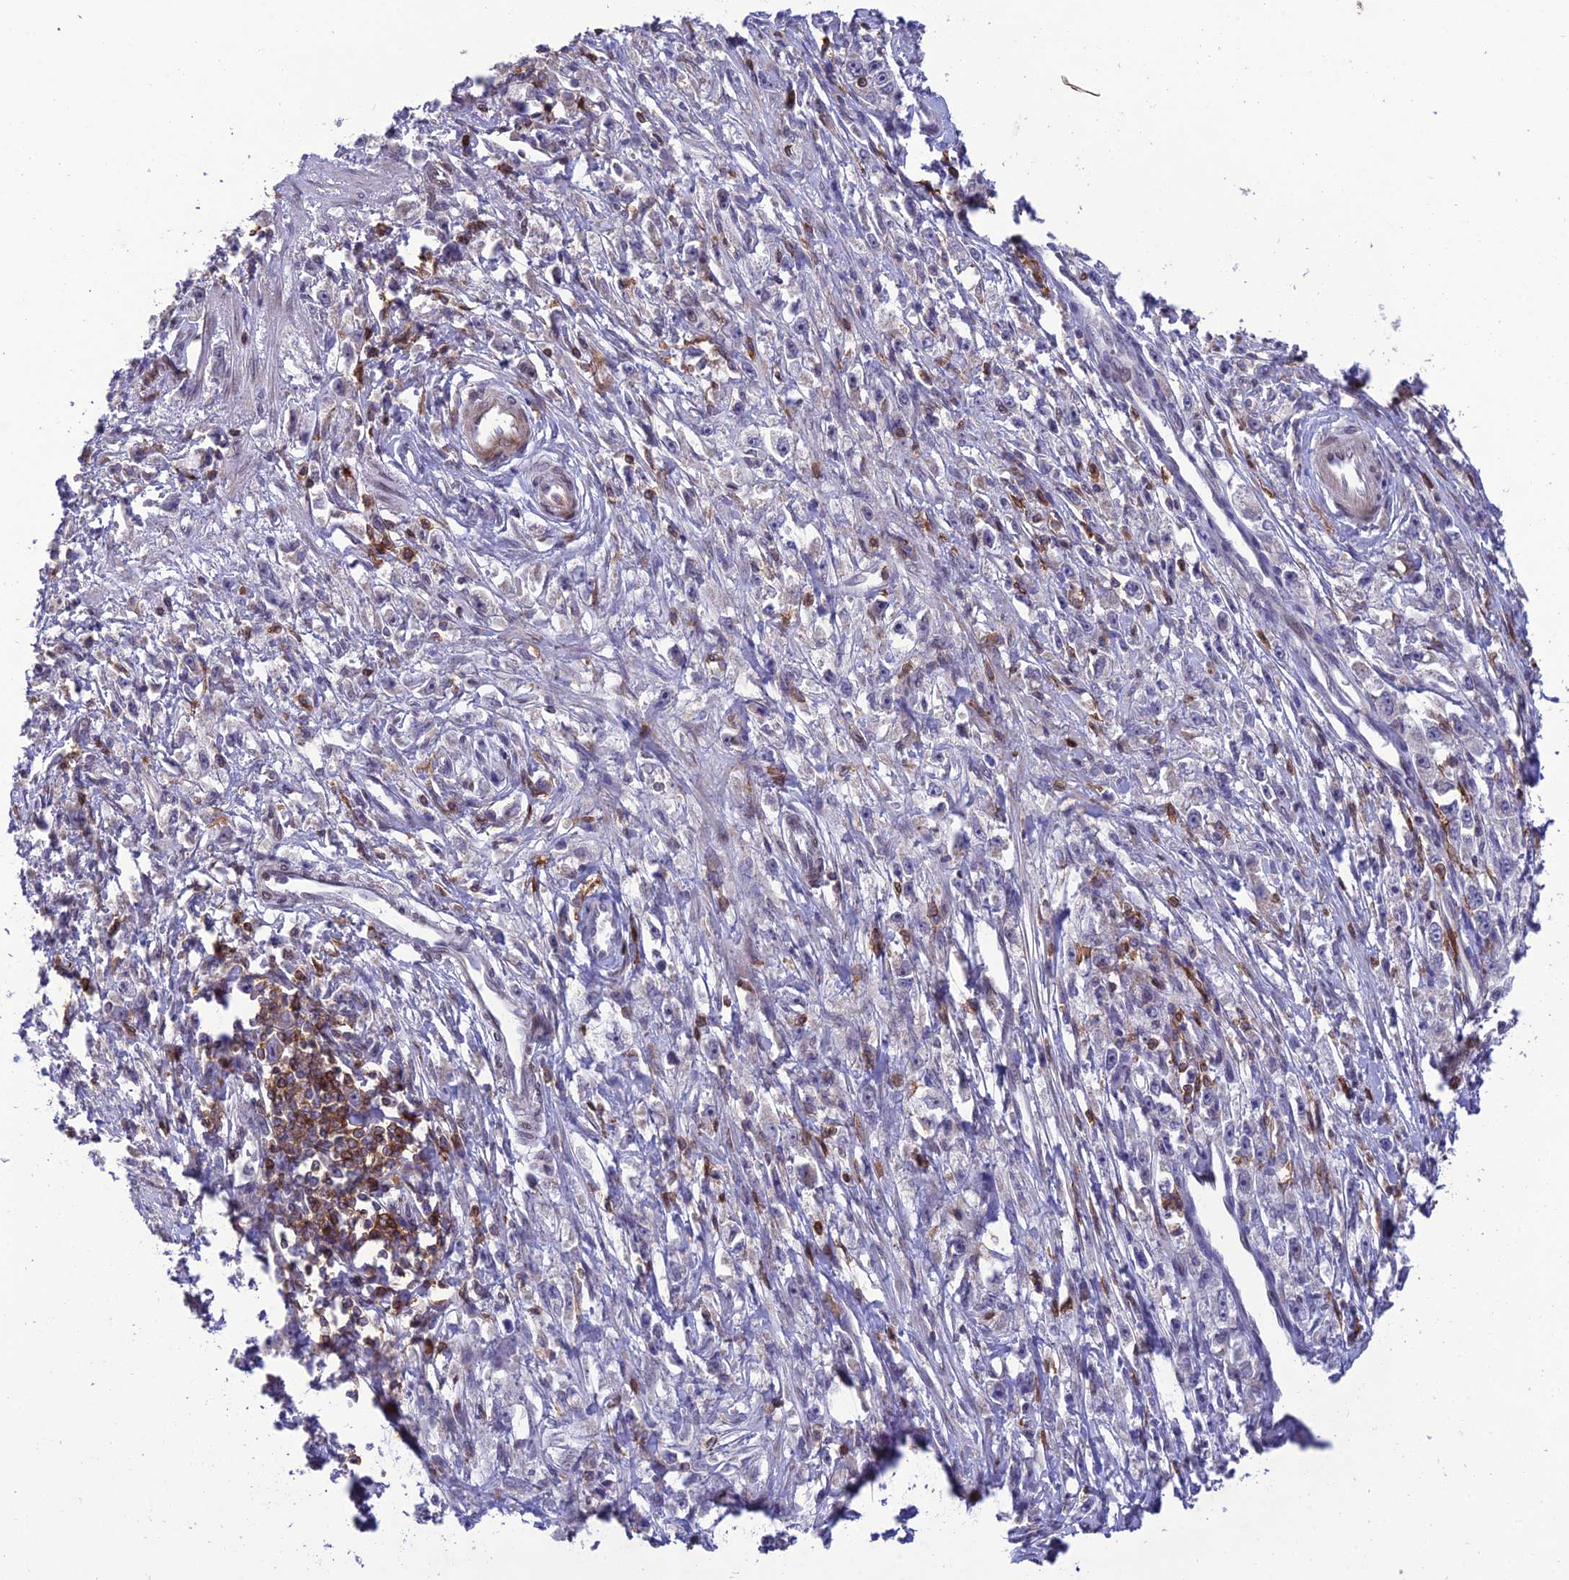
{"staining": {"intensity": "negative", "quantity": "none", "location": "none"}, "tissue": "stomach cancer", "cell_type": "Tumor cells", "image_type": "cancer", "snomed": [{"axis": "morphology", "description": "Adenocarcinoma, NOS"}, {"axis": "topography", "description": "Stomach"}], "caption": "IHC of human stomach cancer (adenocarcinoma) displays no expression in tumor cells.", "gene": "FAM76A", "patient": {"sex": "female", "age": 59}}